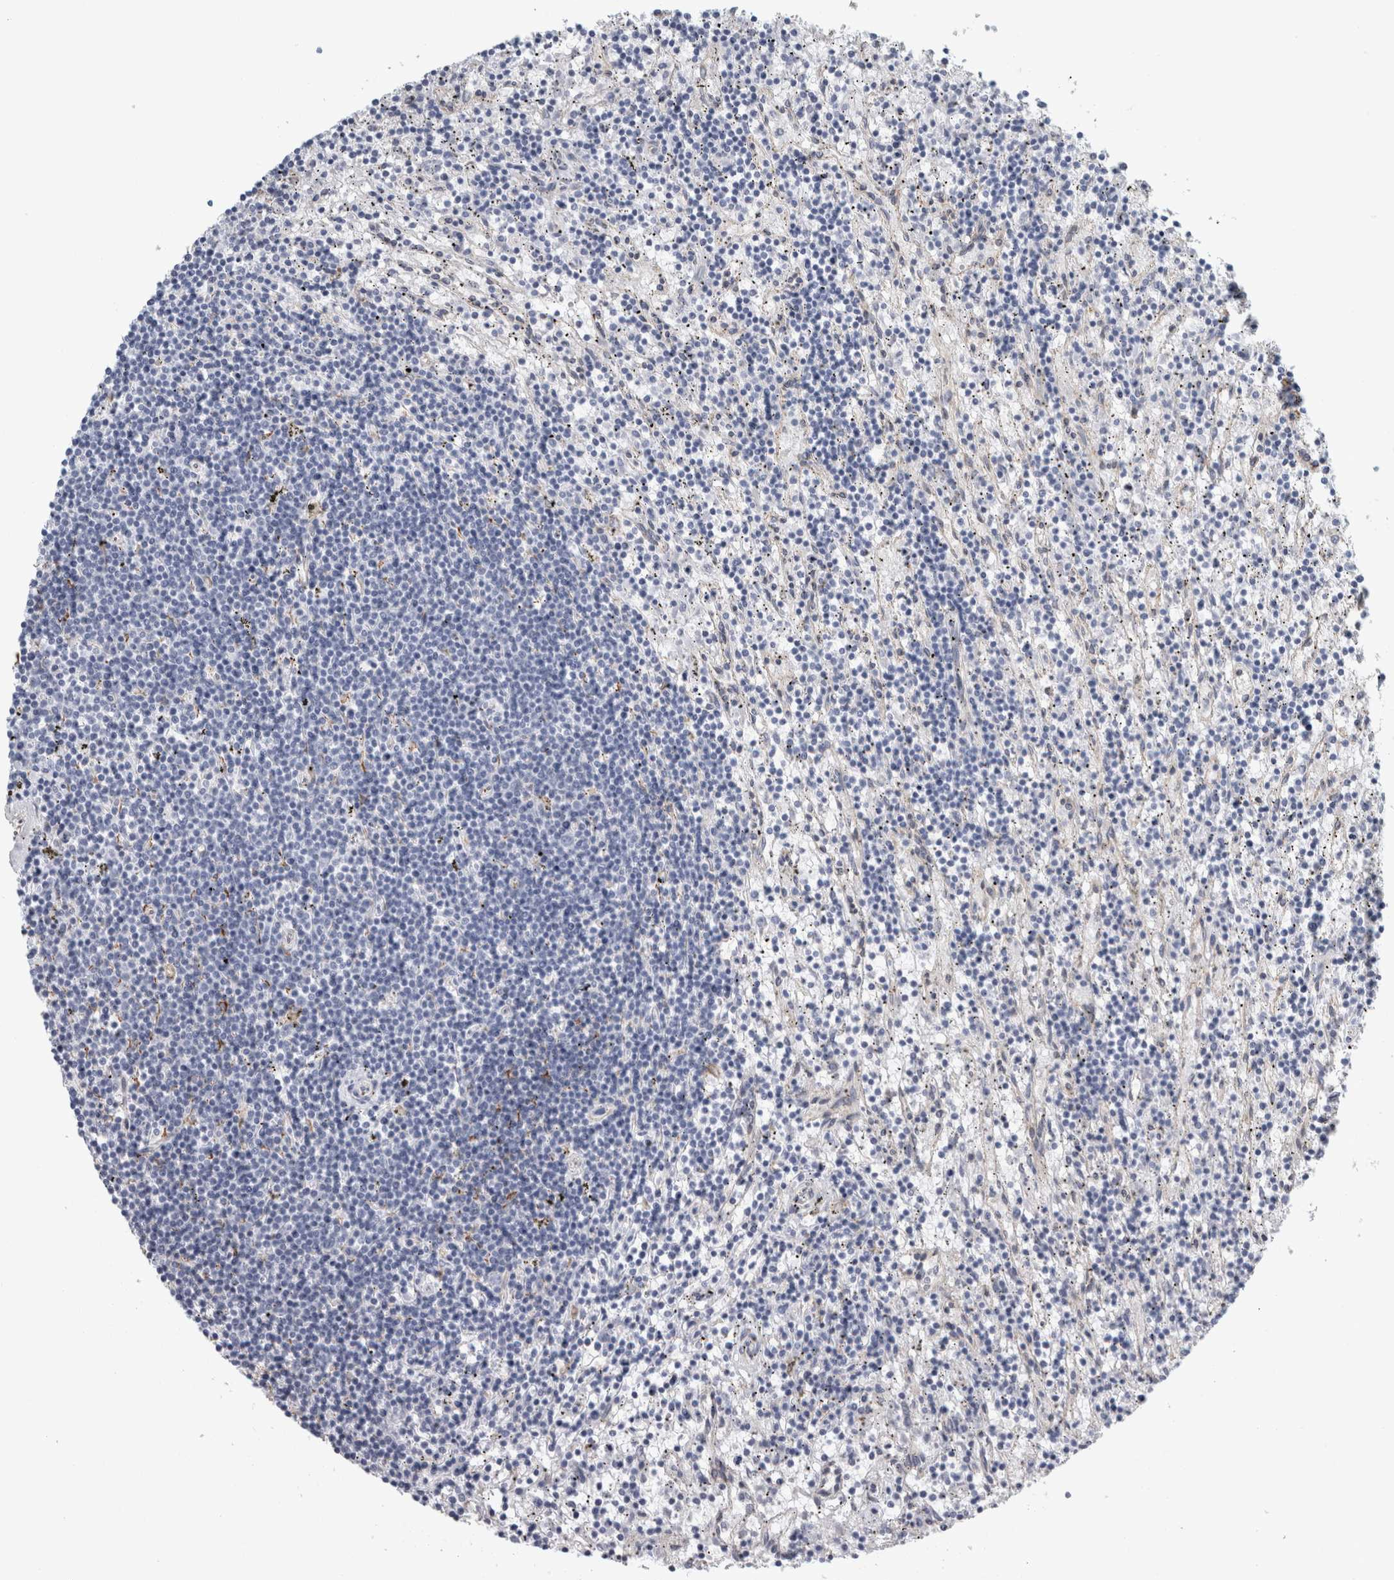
{"staining": {"intensity": "negative", "quantity": "none", "location": "none"}, "tissue": "lymphoma", "cell_type": "Tumor cells", "image_type": "cancer", "snomed": [{"axis": "morphology", "description": "Malignant lymphoma, non-Hodgkin's type, Low grade"}, {"axis": "topography", "description": "Spleen"}], "caption": "IHC of human low-grade malignant lymphoma, non-Hodgkin's type demonstrates no positivity in tumor cells.", "gene": "B3GNT3", "patient": {"sex": "male", "age": 76}}